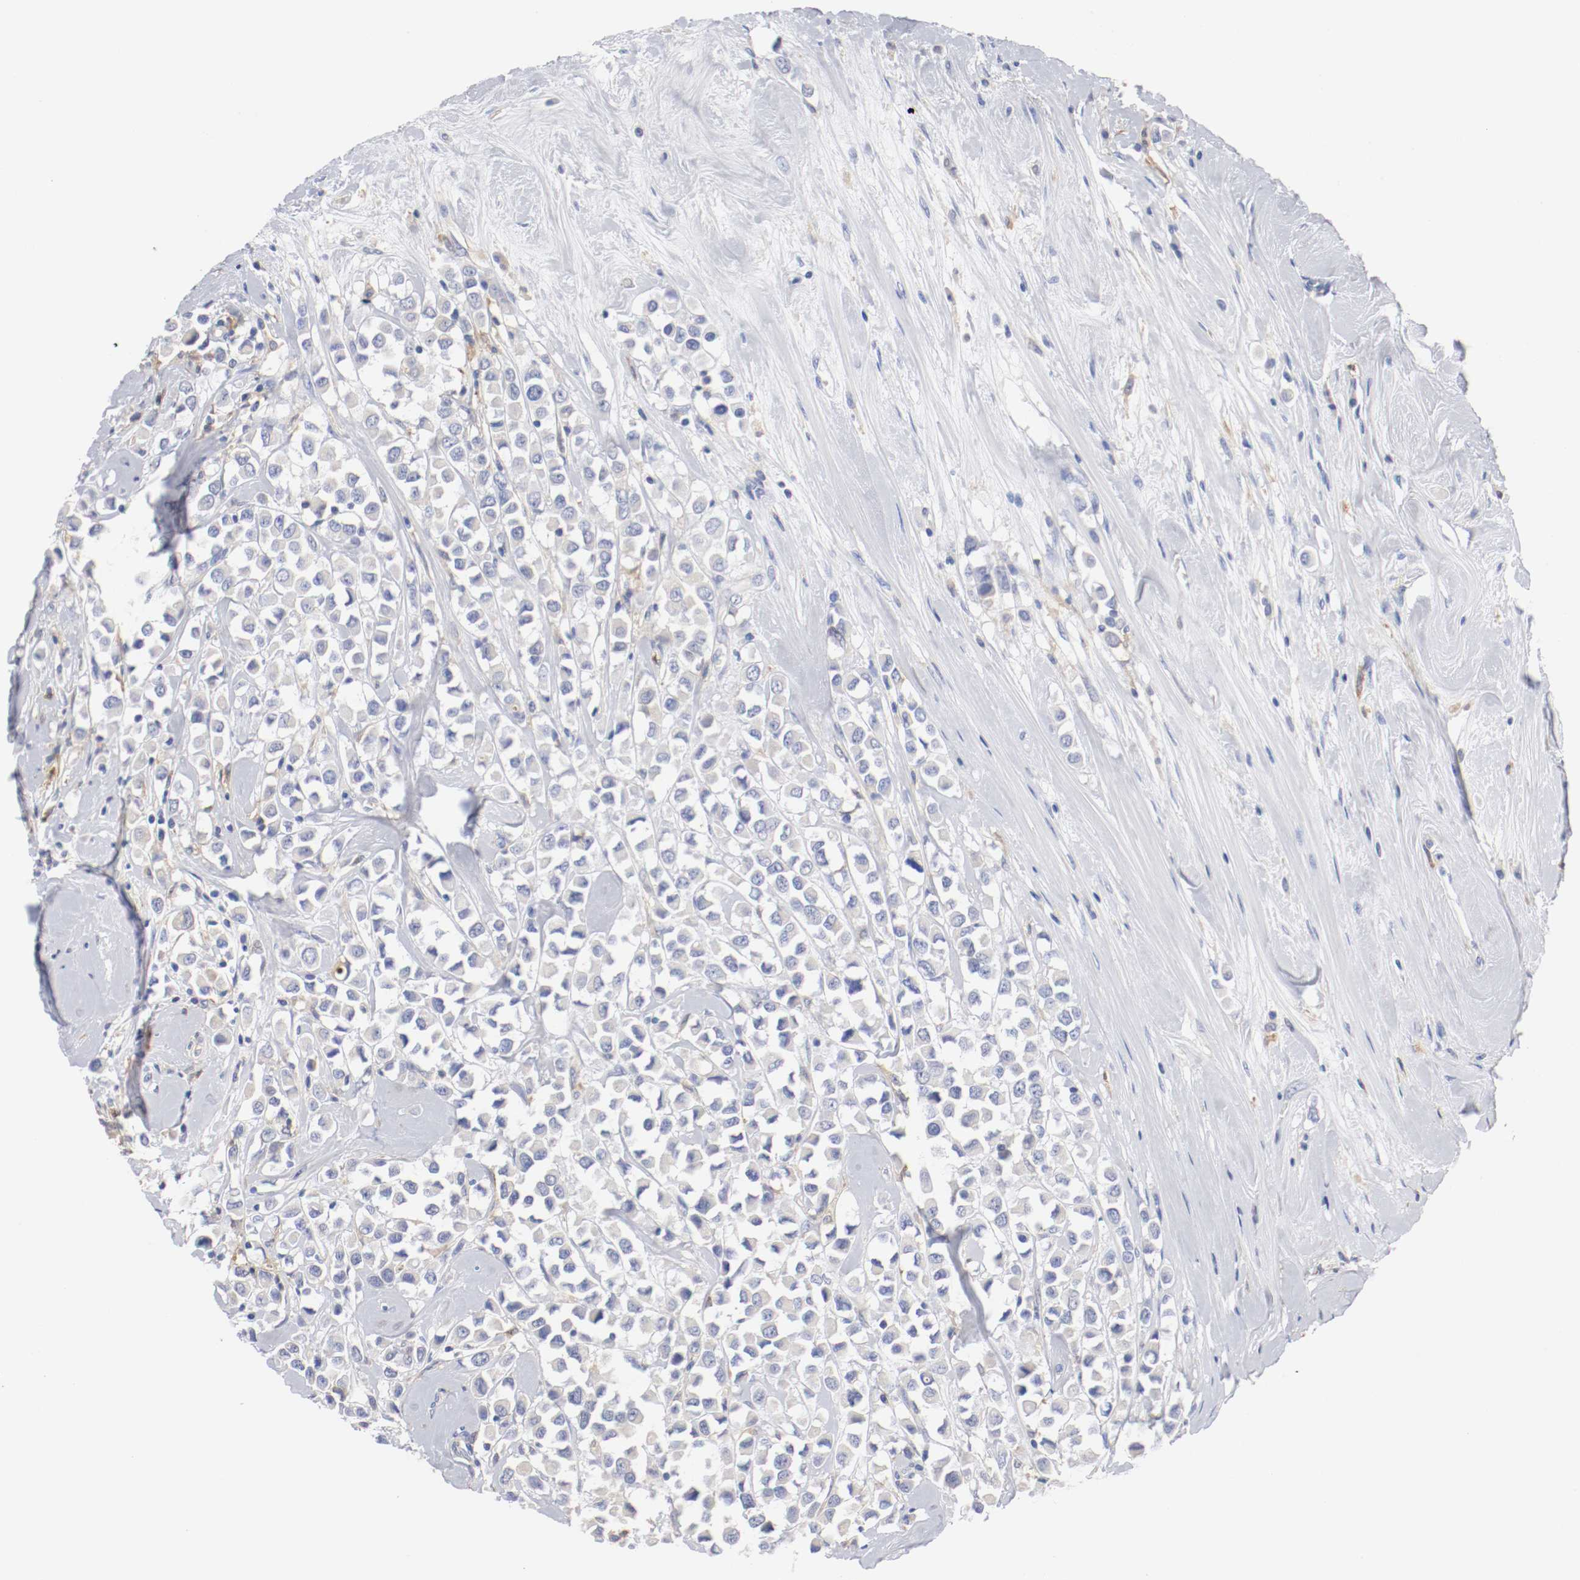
{"staining": {"intensity": "weak", "quantity": "<25%", "location": "cytoplasmic/membranous"}, "tissue": "breast cancer", "cell_type": "Tumor cells", "image_type": "cancer", "snomed": [{"axis": "morphology", "description": "Duct carcinoma"}, {"axis": "topography", "description": "Breast"}], "caption": "Photomicrograph shows no significant protein staining in tumor cells of infiltrating ductal carcinoma (breast).", "gene": "FGFBP1", "patient": {"sex": "female", "age": 61}}